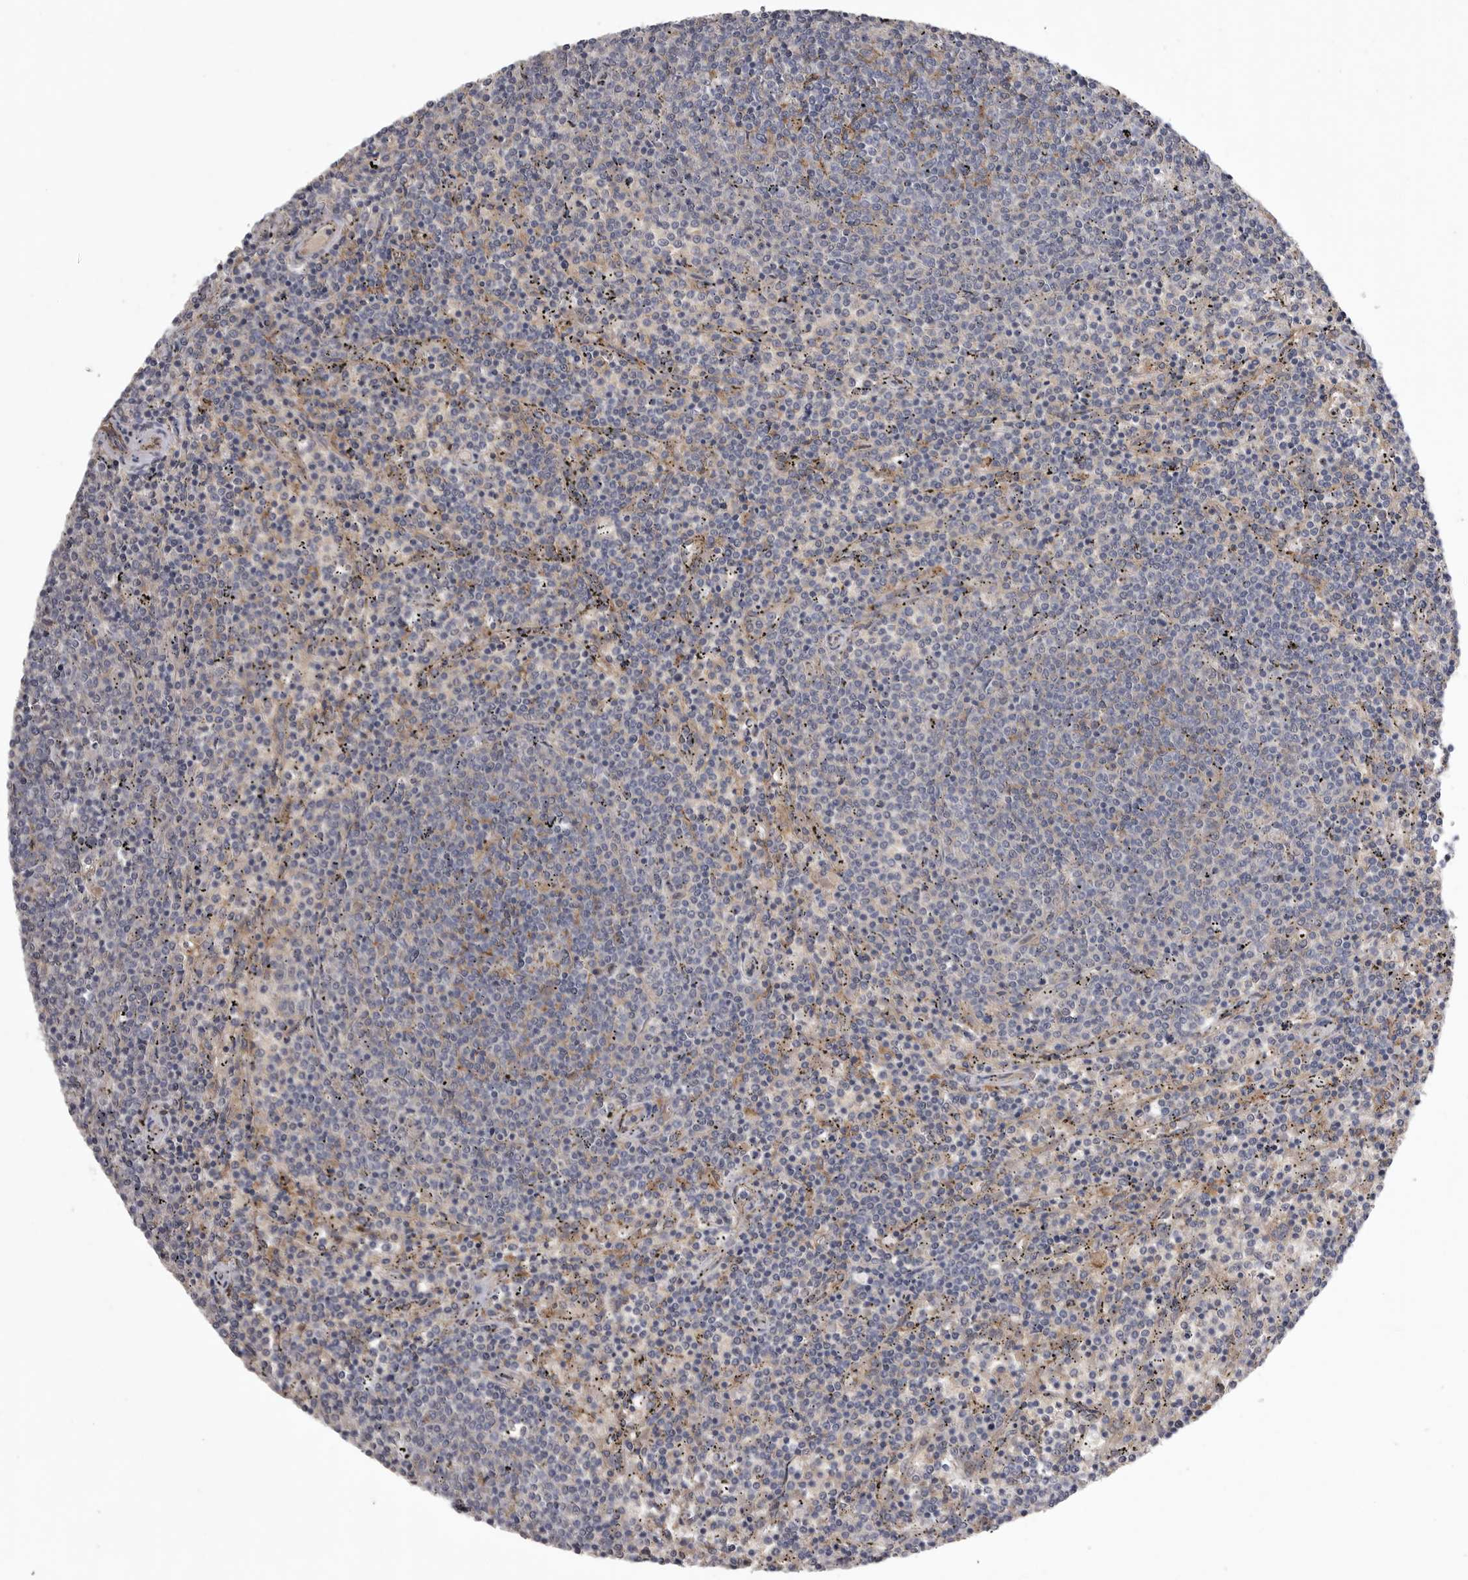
{"staining": {"intensity": "negative", "quantity": "none", "location": "none"}, "tissue": "lymphoma", "cell_type": "Tumor cells", "image_type": "cancer", "snomed": [{"axis": "morphology", "description": "Malignant lymphoma, non-Hodgkin's type, Low grade"}, {"axis": "topography", "description": "Spleen"}], "caption": "Low-grade malignant lymphoma, non-Hodgkin's type was stained to show a protein in brown. There is no significant staining in tumor cells.", "gene": "NECTIN2", "patient": {"sex": "female", "age": 50}}